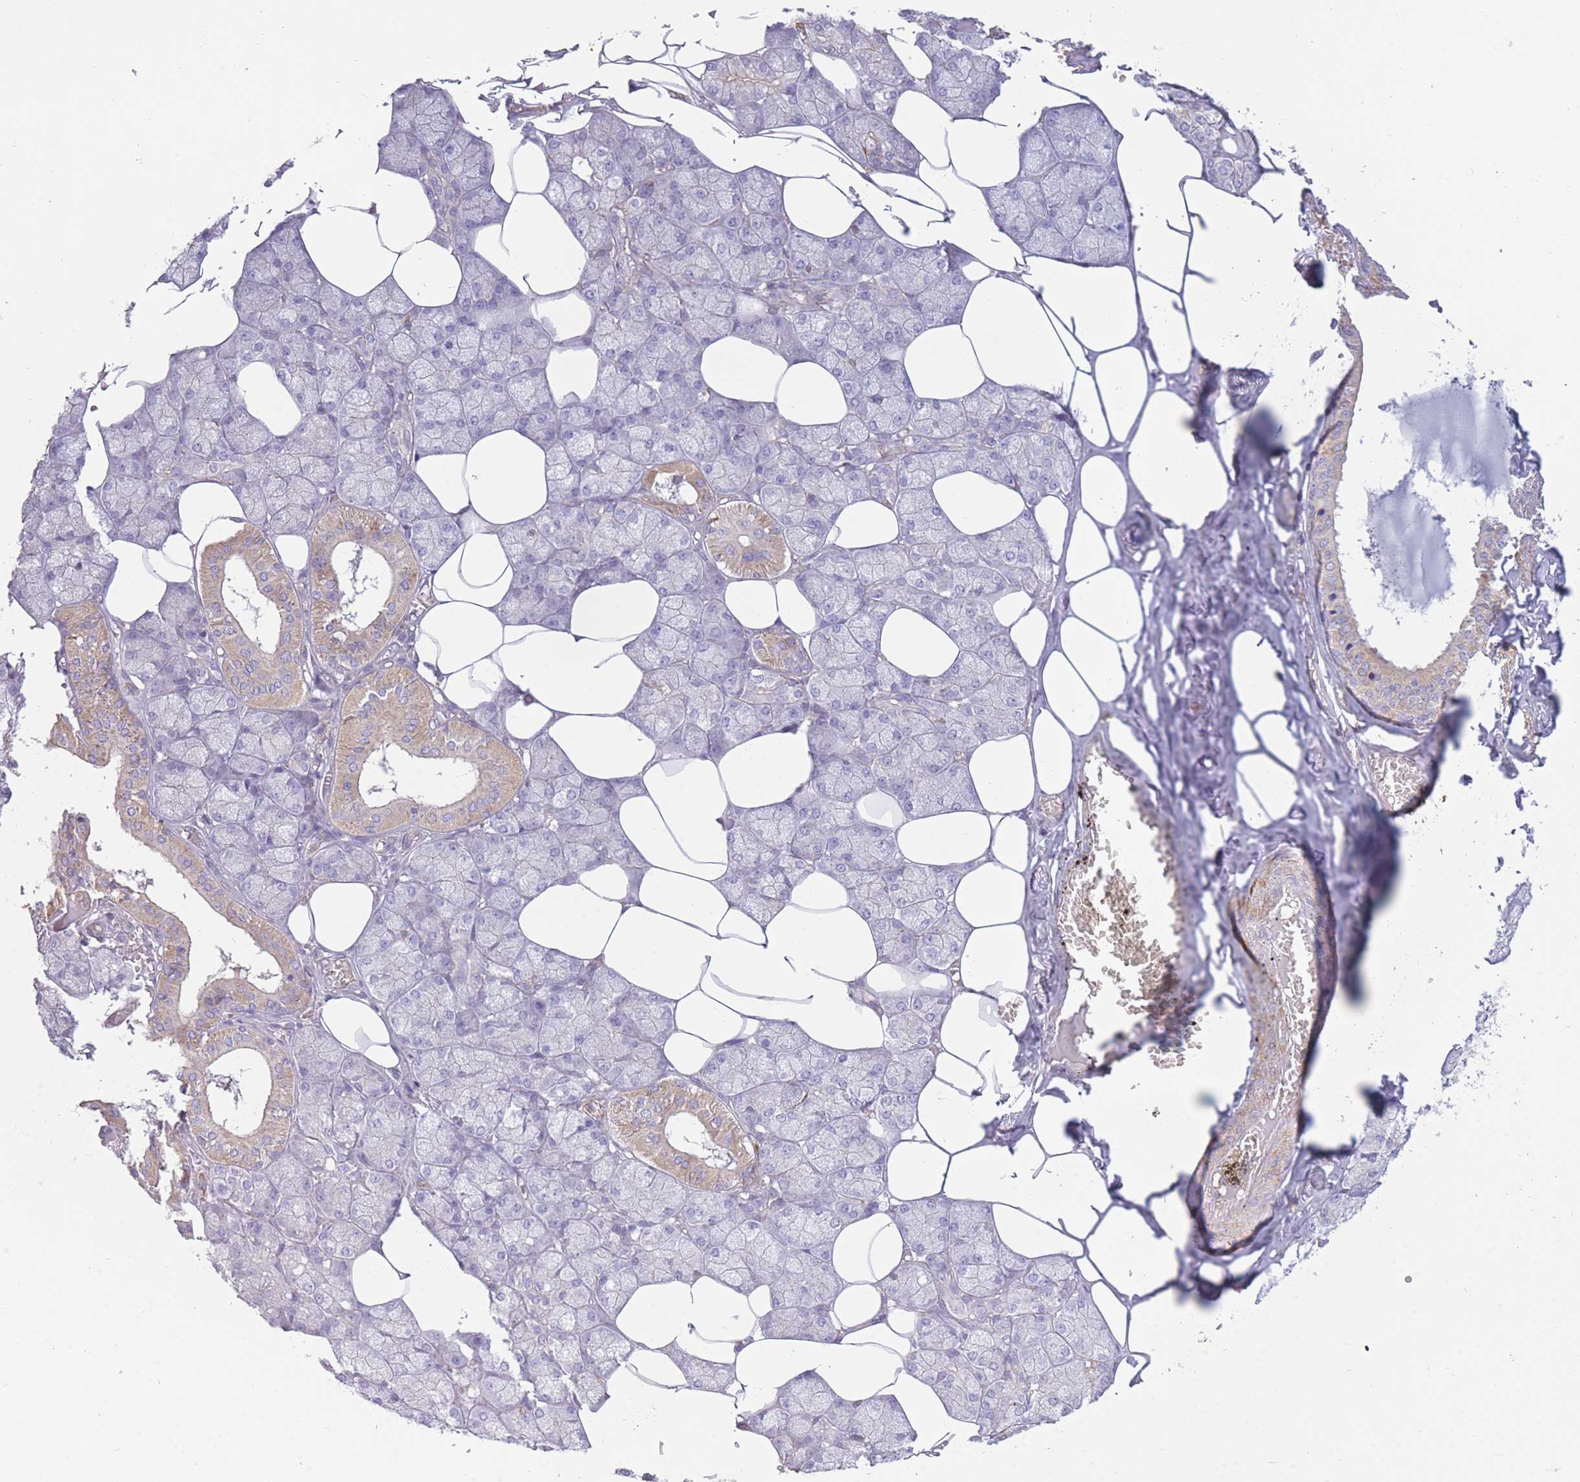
{"staining": {"intensity": "weak", "quantity": "<25%", "location": "cytoplasmic/membranous"}, "tissue": "salivary gland", "cell_type": "Glandular cells", "image_type": "normal", "snomed": [{"axis": "morphology", "description": "Normal tissue, NOS"}, {"axis": "topography", "description": "Salivary gland"}], "caption": "Photomicrograph shows no protein staining in glandular cells of unremarkable salivary gland.", "gene": "PDHA1", "patient": {"sex": "male", "age": 62}}